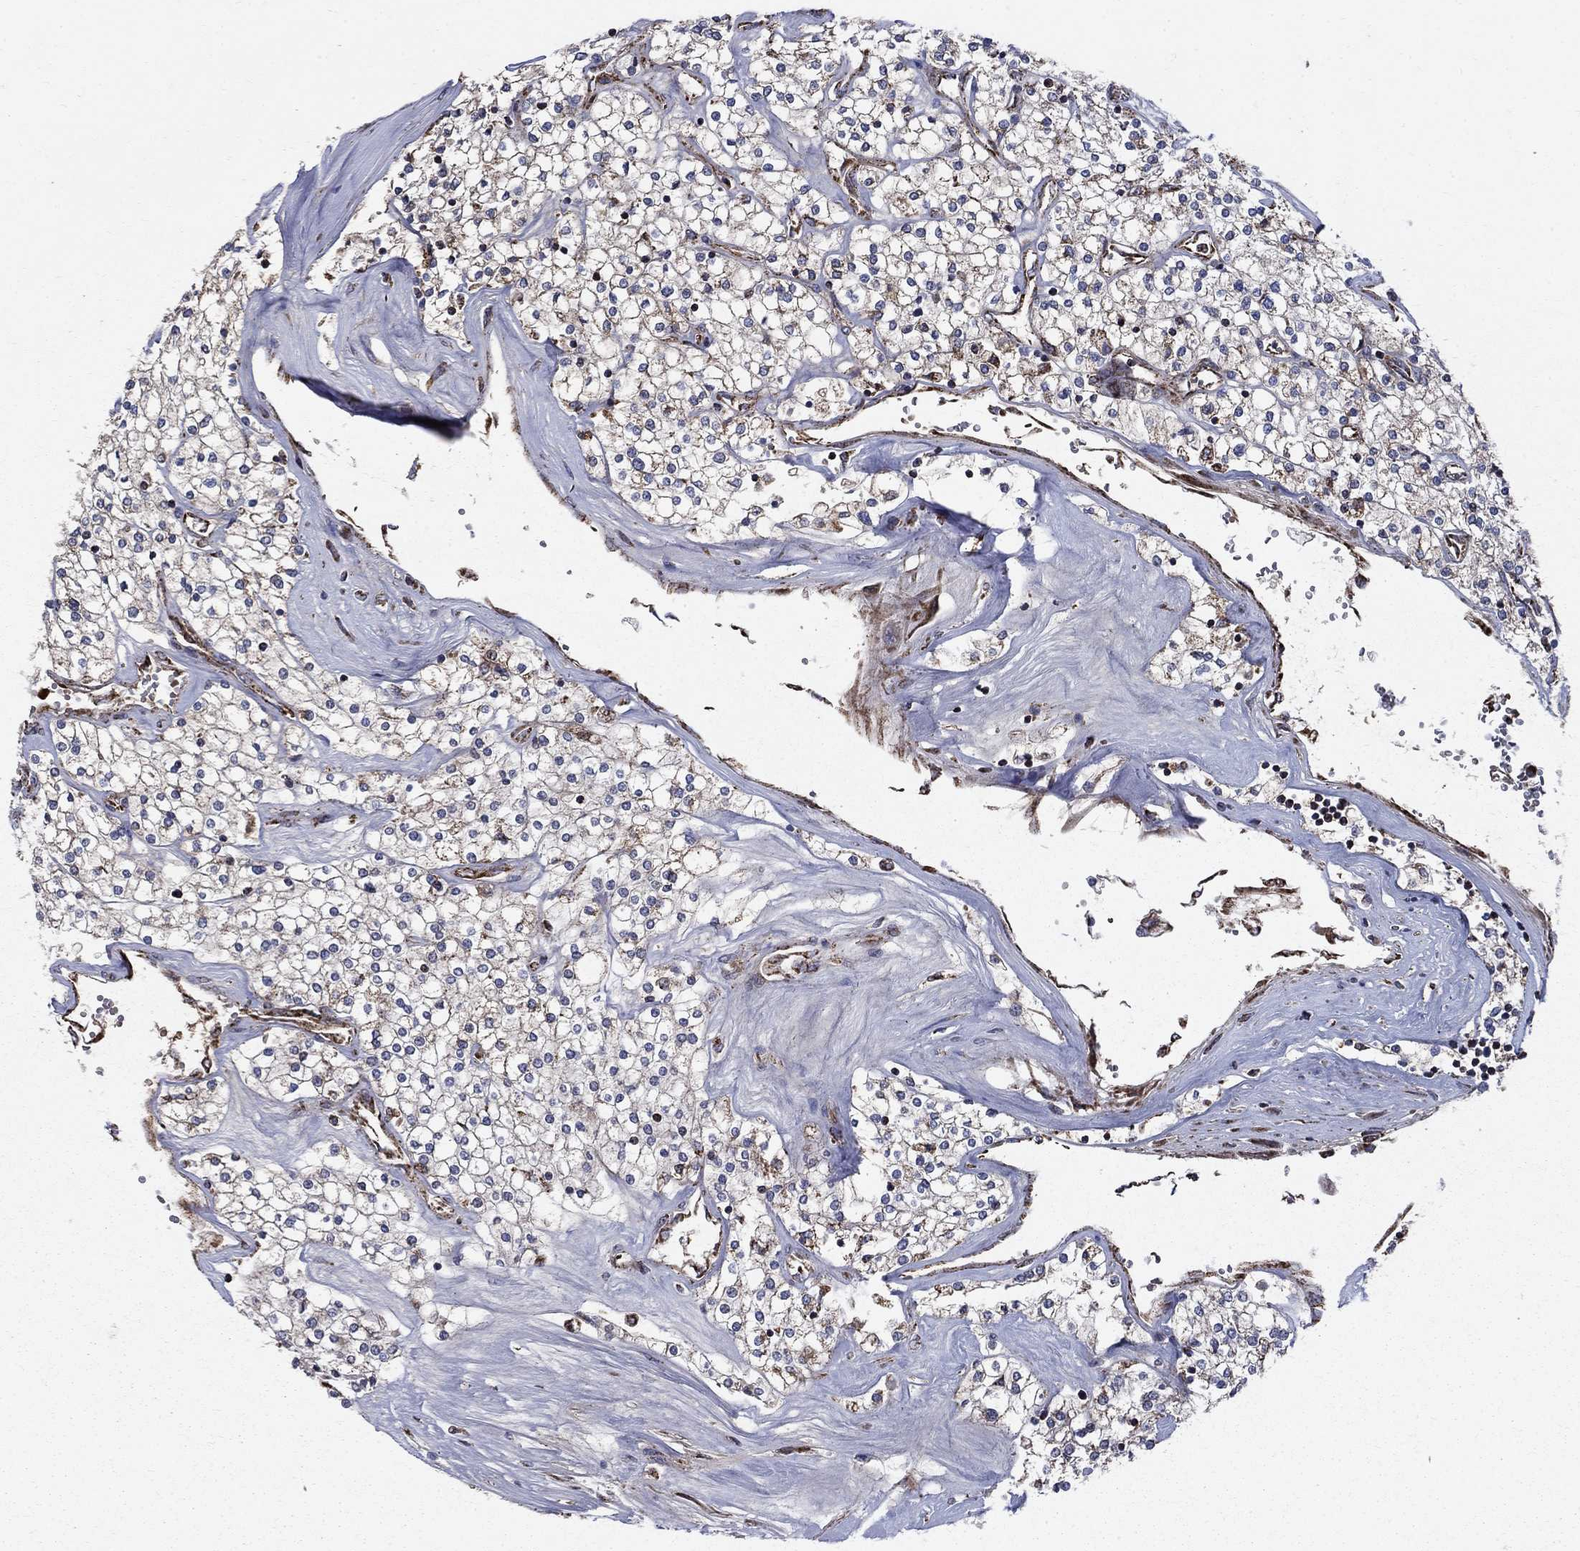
{"staining": {"intensity": "moderate", "quantity": "<25%", "location": "cytoplasmic/membranous"}, "tissue": "renal cancer", "cell_type": "Tumor cells", "image_type": "cancer", "snomed": [{"axis": "morphology", "description": "Adenocarcinoma, NOS"}, {"axis": "topography", "description": "Kidney"}], "caption": "Tumor cells display low levels of moderate cytoplasmic/membranous positivity in about <25% of cells in human renal cancer. (Stains: DAB in brown, nuclei in blue, Microscopy: brightfield microscopy at high magnification).", "gene": "NDUFS8", "patient": {"sex": "male", "age": 80}}